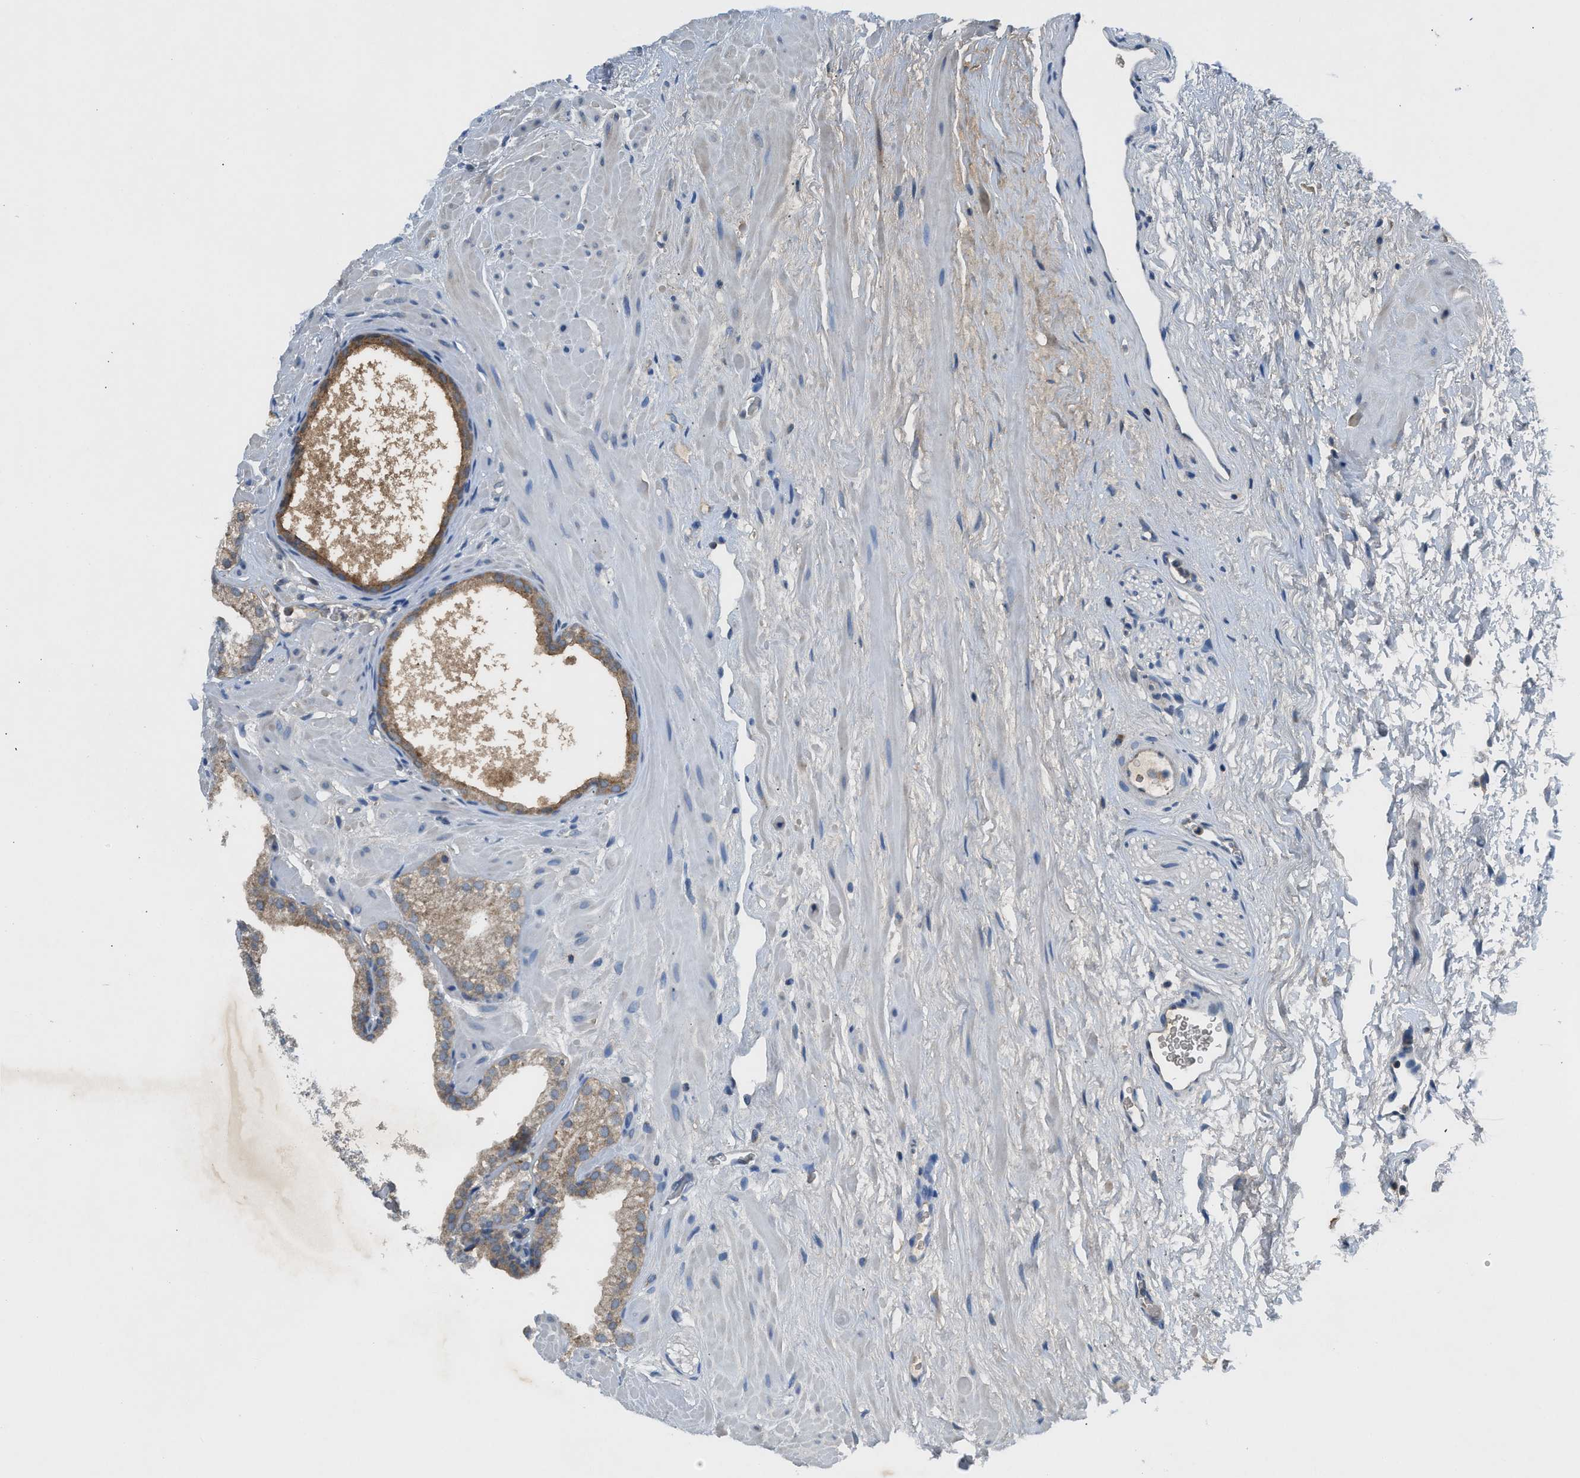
{"staining": {"intensity": "weak", "quantity": "25%-75%", "location": "cytoplasmic/membranous"}, "tissue": "prostate", "cell_type": "Glandular cells", "image_type": "normal", "snomed": [{"axis": "morphology", "description": "Normal tissue, NOS"}, {"axis": "morphology", "description": "Urothelial carcinoma, Low grade"}, {"axis": "topography", "description": "Urinary bladder"}, {"axis": "topography", "description": "Prostate"}], "caption": "Immunohistochemistry (IHC) histopathology image of normal human prostate stained for a protein (brown), which exhibits low levels of weak cytoplasmic/membranous expression in approximately 25%-75% of glandular cells.", "gene": "PAFAH2", "patient": {"sex": "male", "age": 60}}